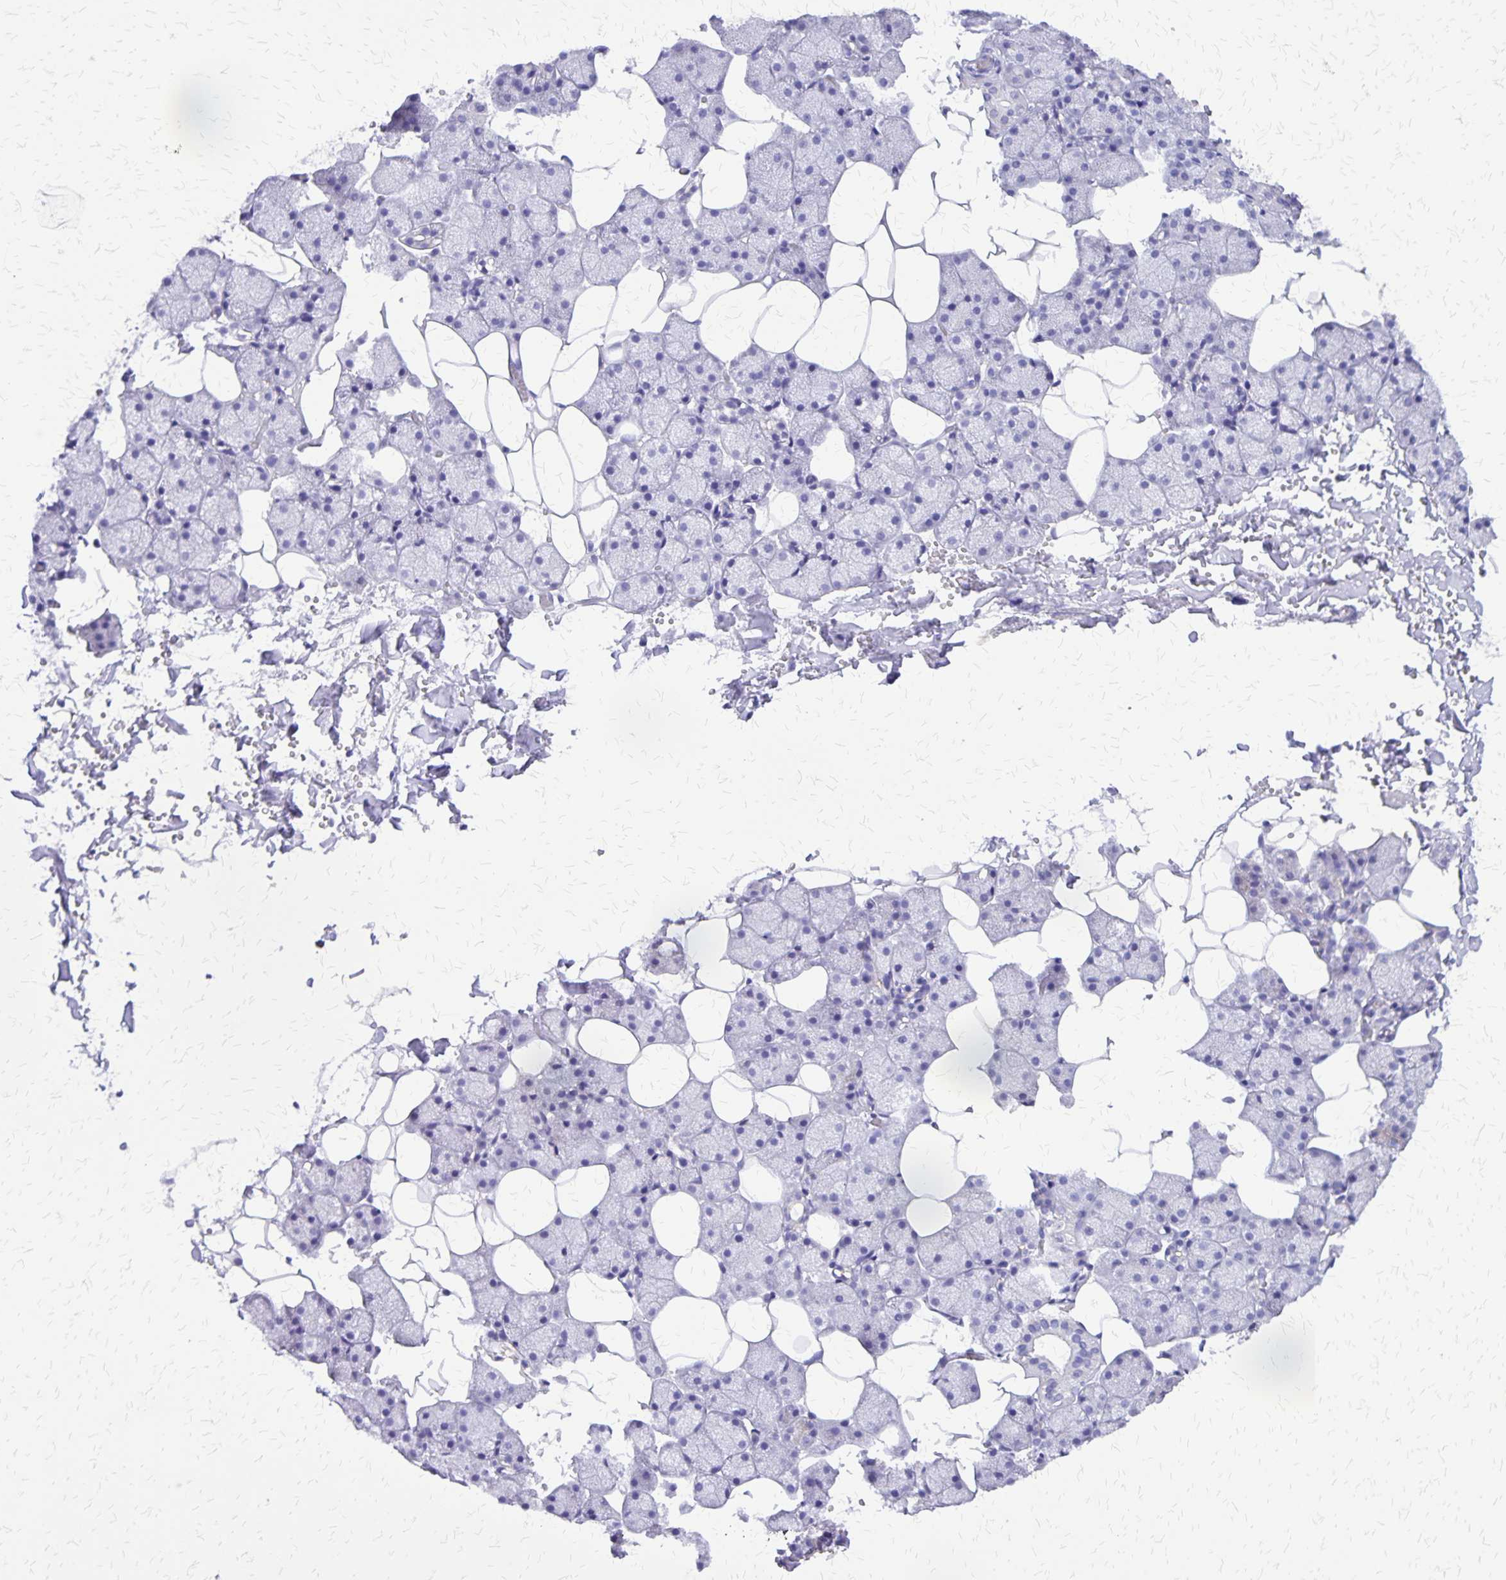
{"staining": {"intensity": "moderate", "quantity": "<25%", "location": "cytoplasmic/membranous"}, "tissue": "salivary gland", "cell_type": "Glandular cells", "image_type": "normal", "snomed": [{"axis": "morphology", "description": "Normal tissue, NOS"}, {"axis": "topography", "description": "Salivary gland"}], "caption": "DAB (3,3'-diaminobenzidine) immunohistochemical staining of unremarkable salivary gland shows moderate cytoplasmic/membranous protein expression in approximately <25% of glandular cells.", "gene": "SLC13A2", "patient": {"sex": "male", "age": 38}}